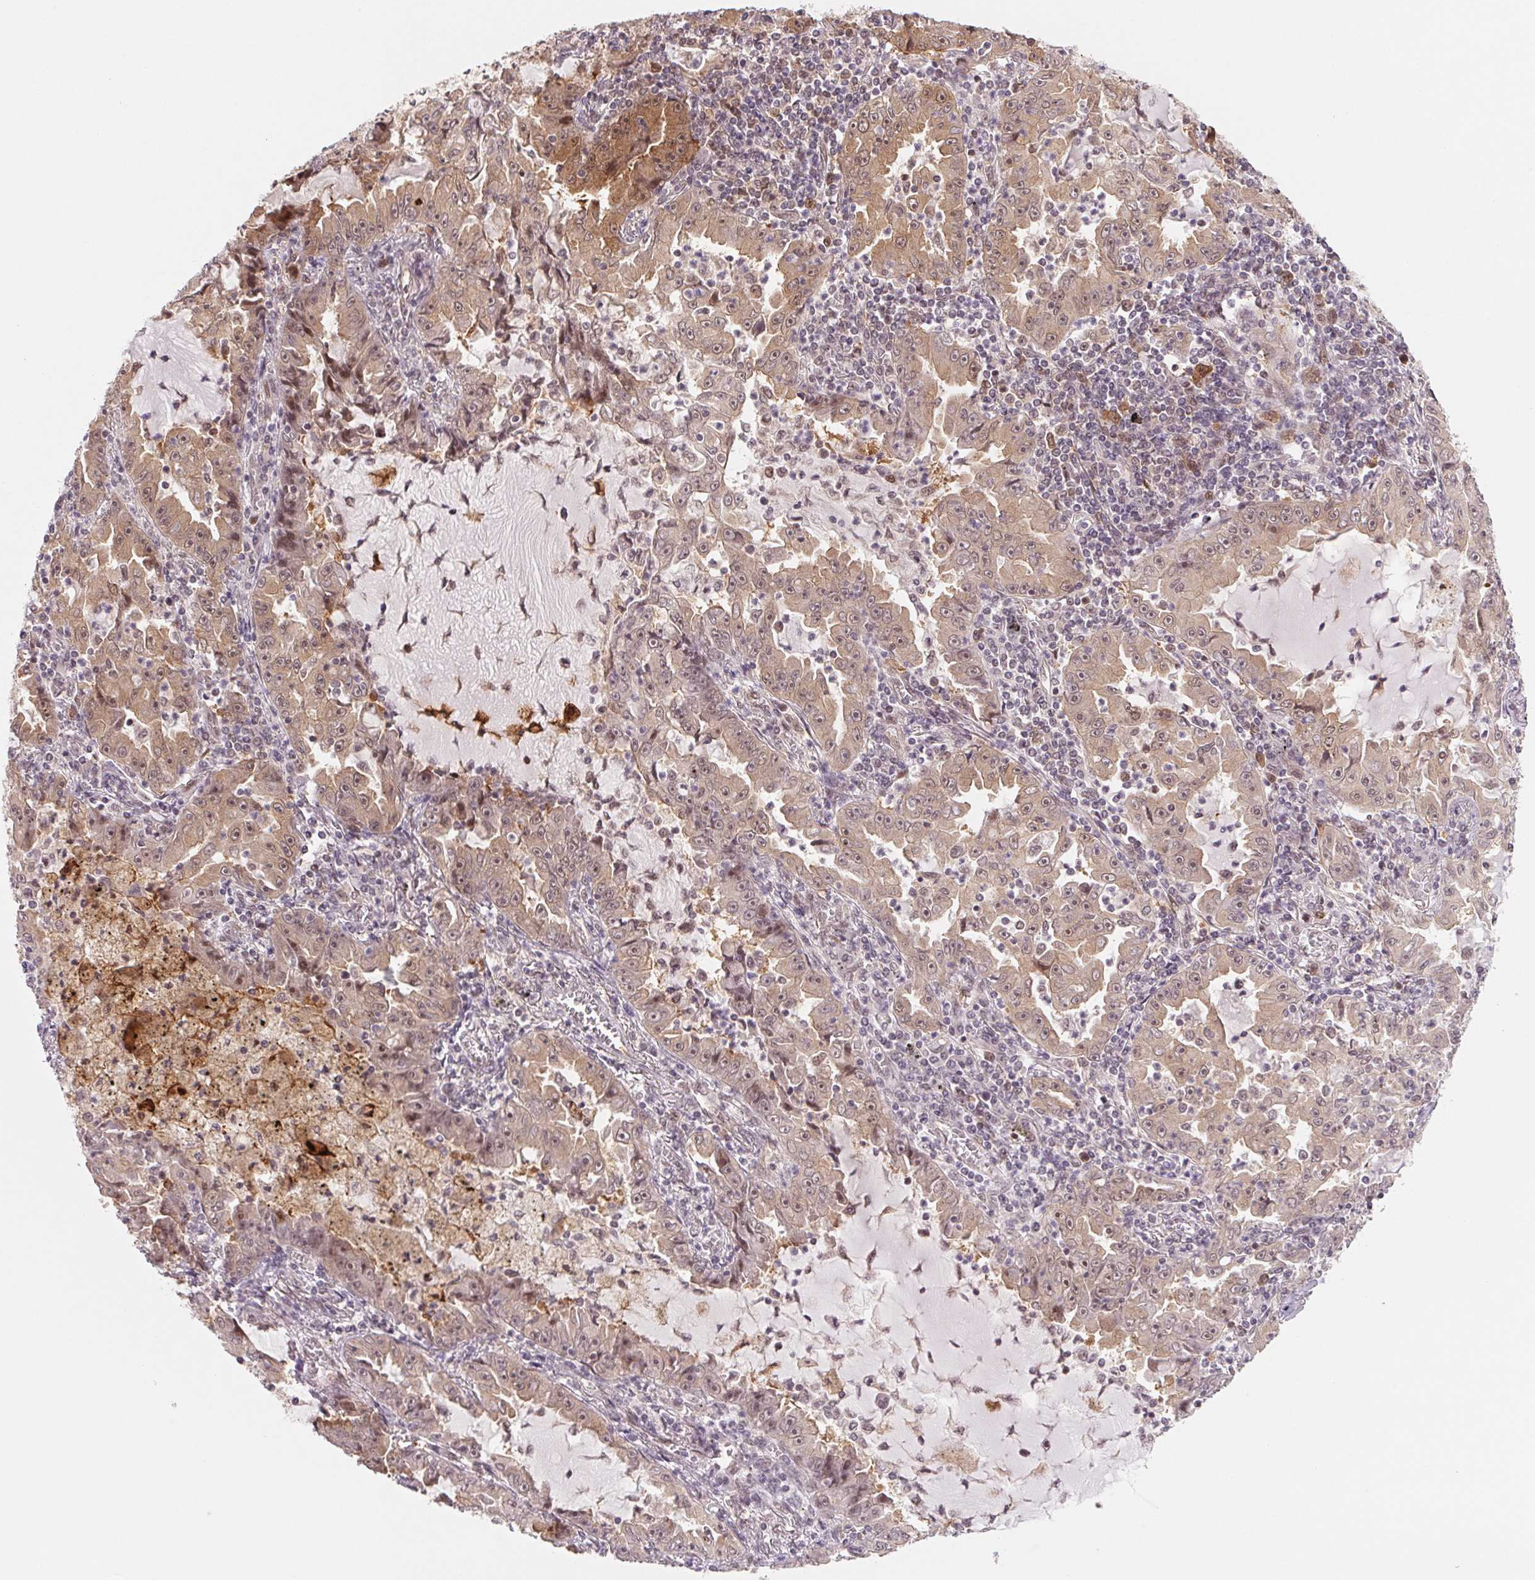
{"staining": {"intensity": "moderate", "quantity": ">75%", "location": "cytoplasmic/membranous,nuclear"}, "tissue": "lung cancer", "cell_type": "Tumor cells", "image_type": "cancer", "snomed": [{"axis": "morphology", "description": "Adenocarcinoma, NOS"}, {"axis": "topography", "description": "Lung"}], "caption": "Immunohistochemistry staining of lung adenocarcinoma, which demonstrates medium levels of moderate cytoplasmic/membranous and nuclear positivity in approximately >75% of tumor cells indicating moderate cytoplasmic/membranous and nuclear protein staining. The staining was performed using DAB (3,3'-diaminobenzidine) (brown) for protein detection and nuclei were counterstained in hematoxylin (blue).", "gene": "DNAJB6", "patient": {"sex": "female", "age": 52}}